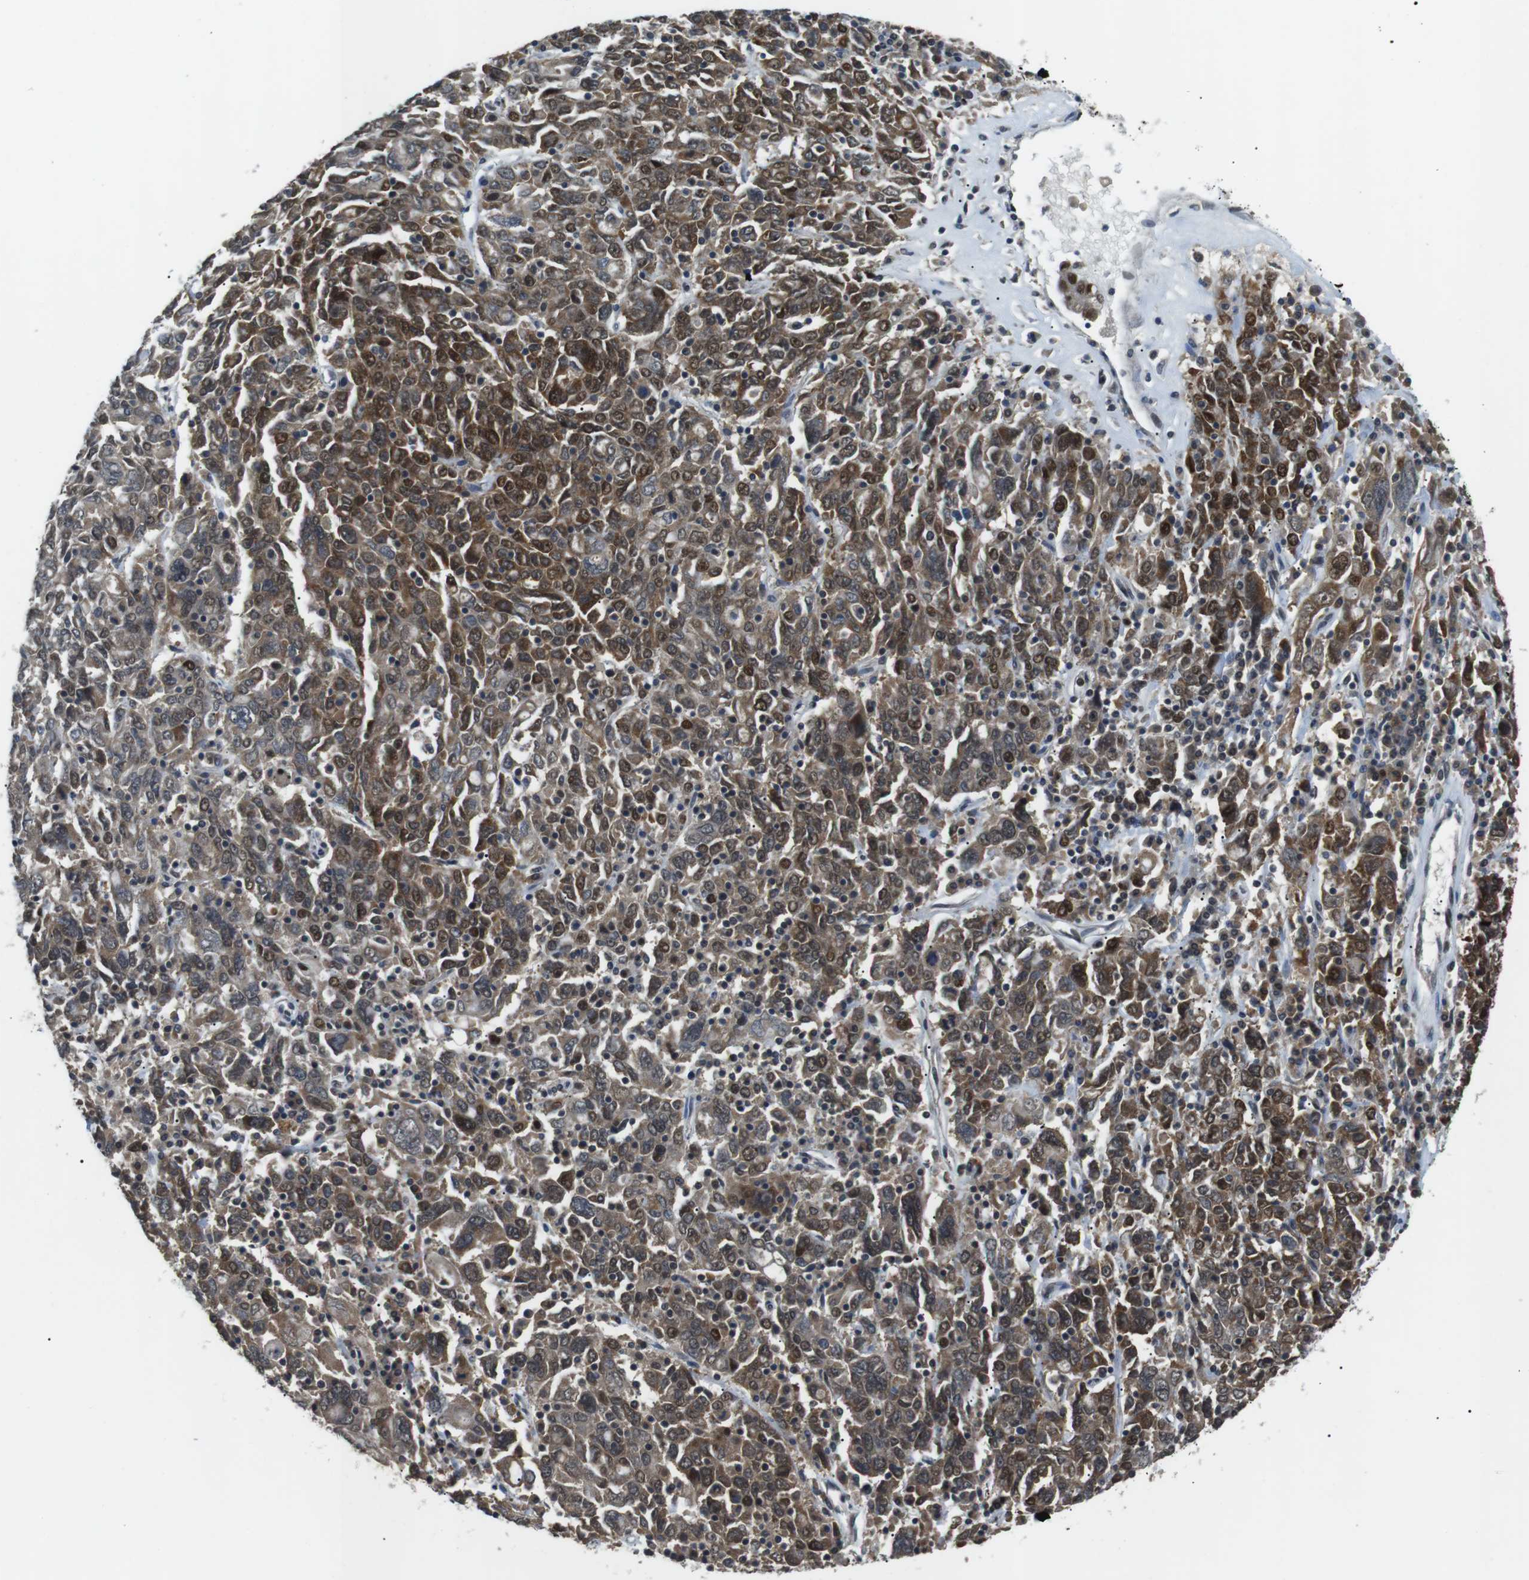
{"staining": {"intensity": "moderate", "quantity": ">75%", "location": "cytoplasmic/membranous,nuclear"}, "tissue": "ovarian cancer", "cell_type": "Tumor cells", "image_type": "cancer", "snomed": [{"axis": "morphology", "description": "Carcinoma, endometroid"}, {"axis": "topography", "description": "Ovary"}], "caption": "Endometroid carcinoma (ovarian) tissue displays moderate cytoplasmic/membranous and nuclear positivity in approximately >75% of tumor cells", "gene": "ORAI3", "patient": {"sex": "female", "age": 62}}